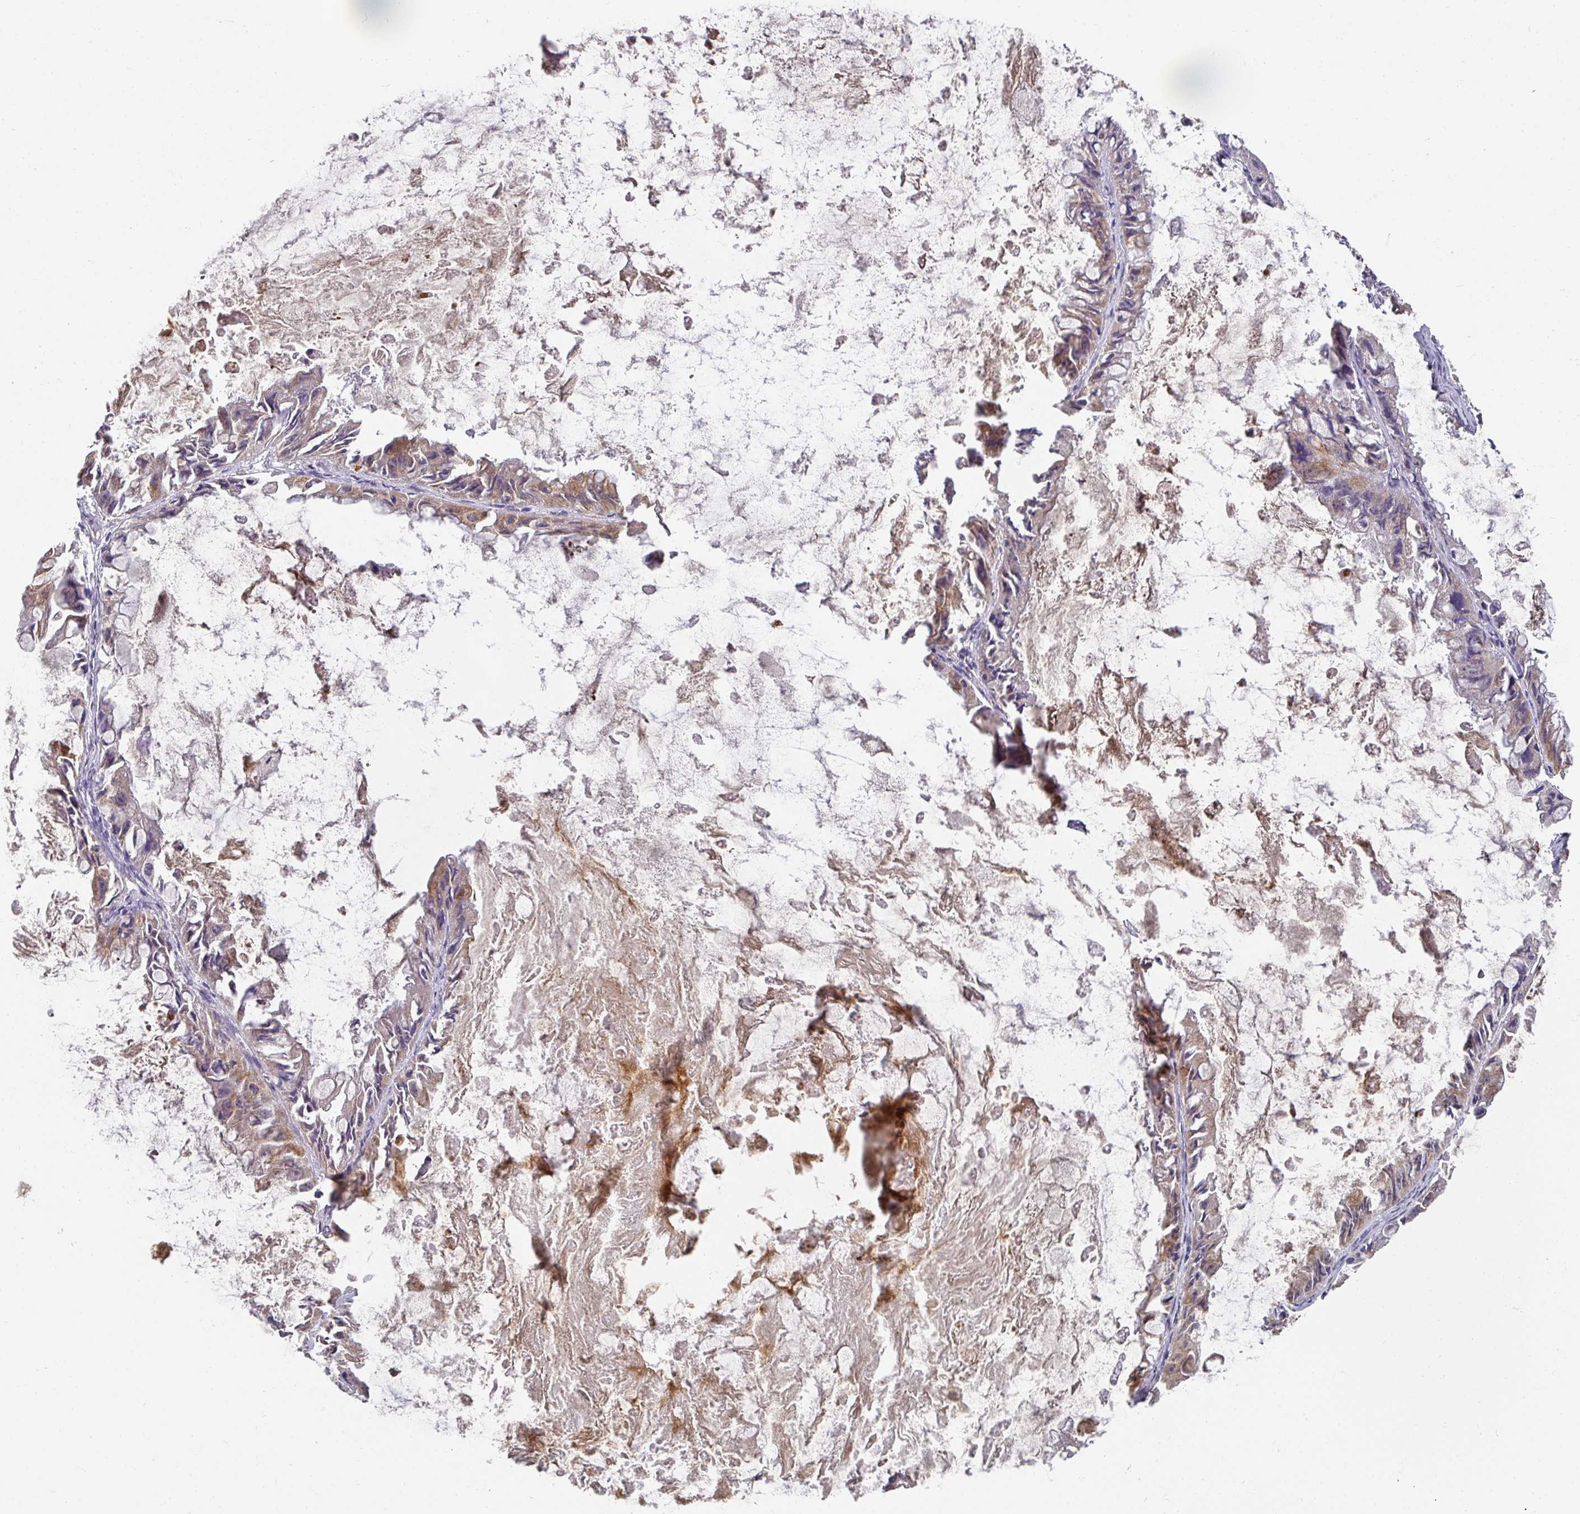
{"staining": {"intensity": "moderate", "quantity": "<25%", "location": "cytoplasmic/membranous"}, "tissue": "ovarian cancer", "cell_type": "Tumor cells", "image_type": "cancer", "snomed": [{"axis": "morphology", "description": "Cystadenocarcinoma, mucinous, NOS"}, {"axis": "topography", "description": "Ovary"}], "caption": "A high-resolution image shows immunohistochemistry (IHC) staining of mucinous cystadenocarcinoma (ovarian), which demonstrates moderate cytoplasmic/membranous positivity in approximately <25% of tumor cells.", "gene": "EXTL3", "patient": {"sex": "female", "age": 61}}